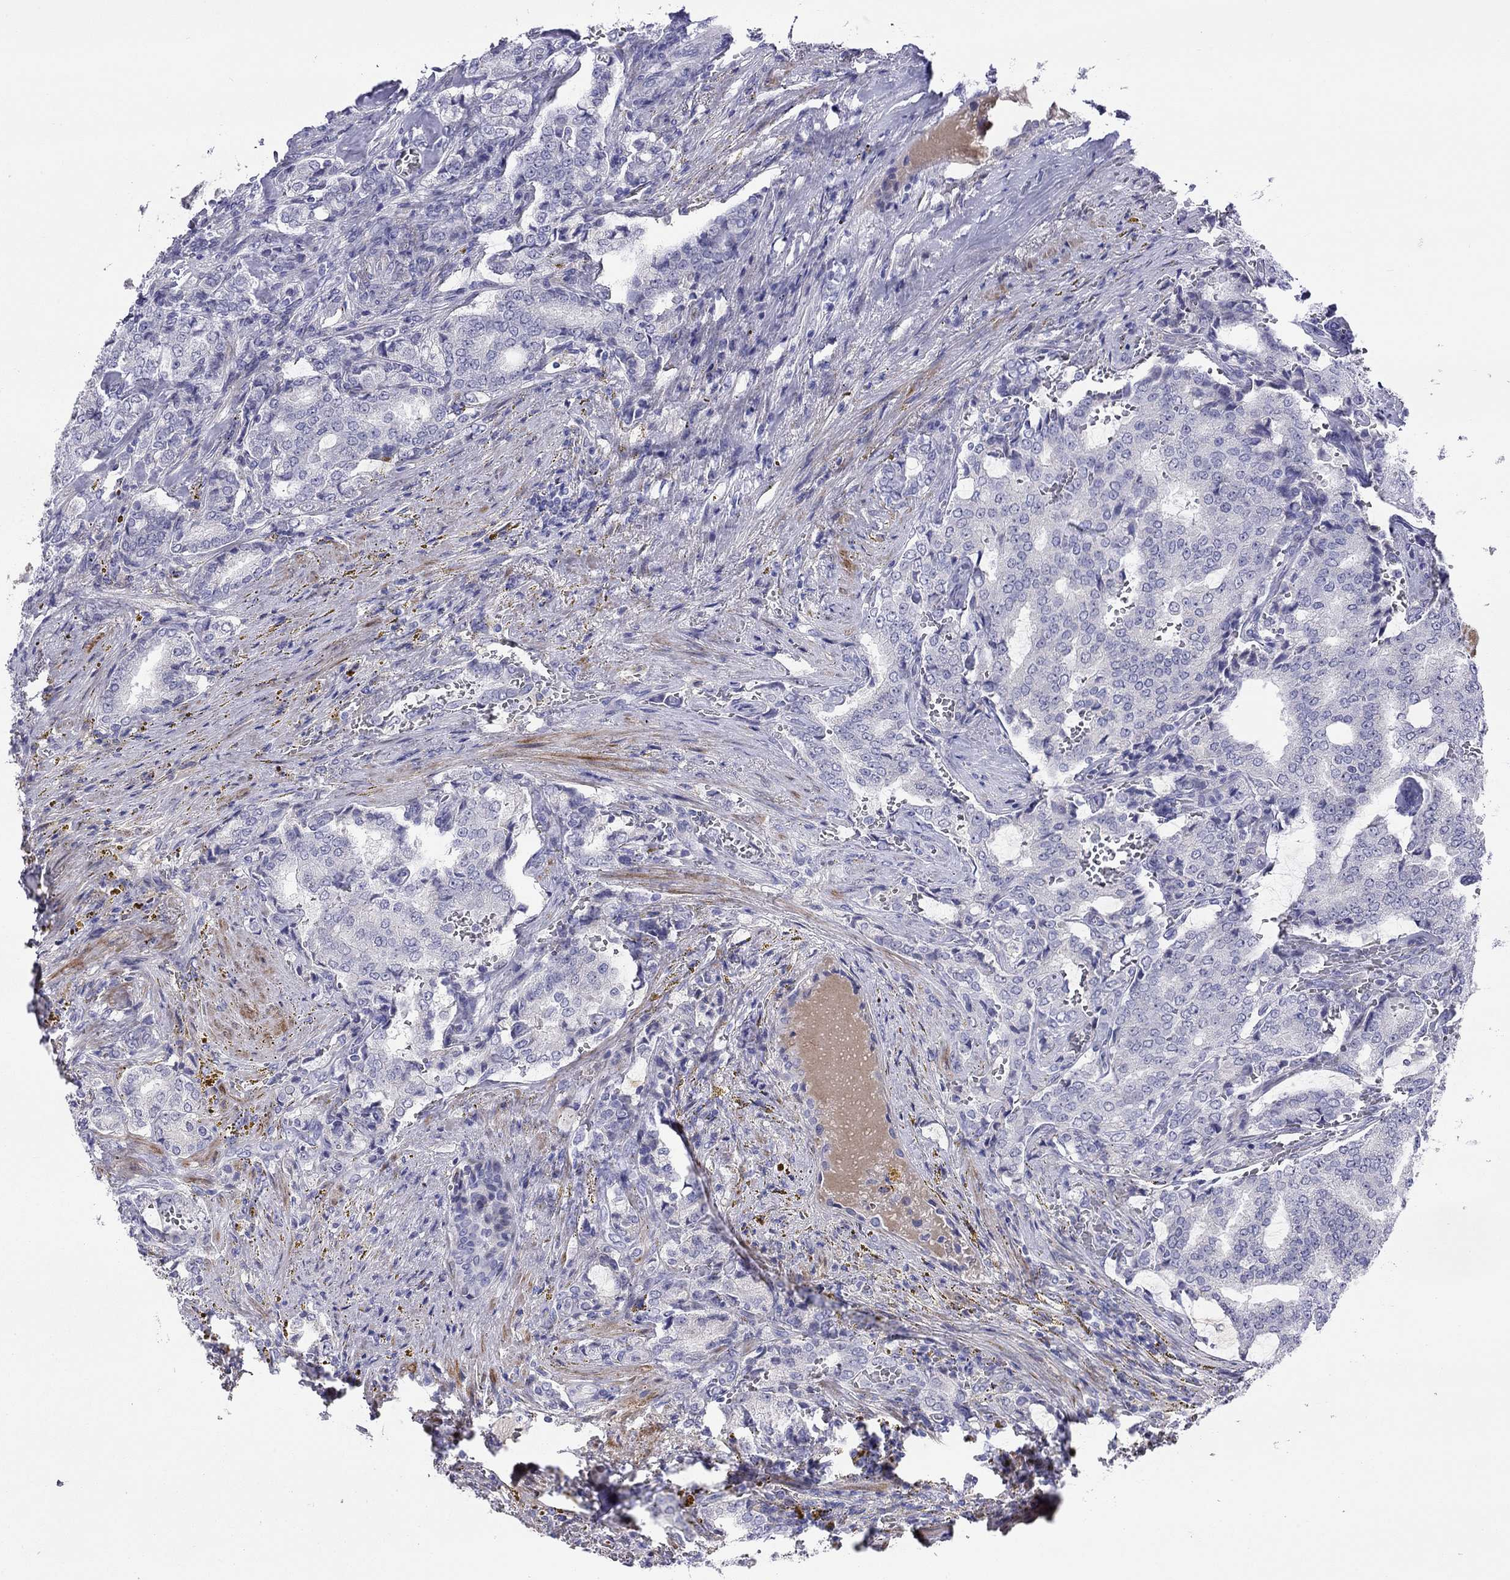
{"staining": {"intensity": "negative", "quantity": "none", "location": "none"}, "tissue": "prostate cancer", "cell_type": "Tumor cells", "image_type": "cancer", "snomed": [{"axis": "morphology", "description": "Adenocarcinoma, NOS"}, {"axis": "topography", "description": "Prostate"}], "caption": "High power microscopy image of an immunohistochemistry micrograph of prostate cancer, revealing no significant positivity in tumor cells. (DAB IHC visualized using brightfield microscopy, high magnification).", "gene": "CMYA5", "patient": {"sex": "male", "age": 65}}